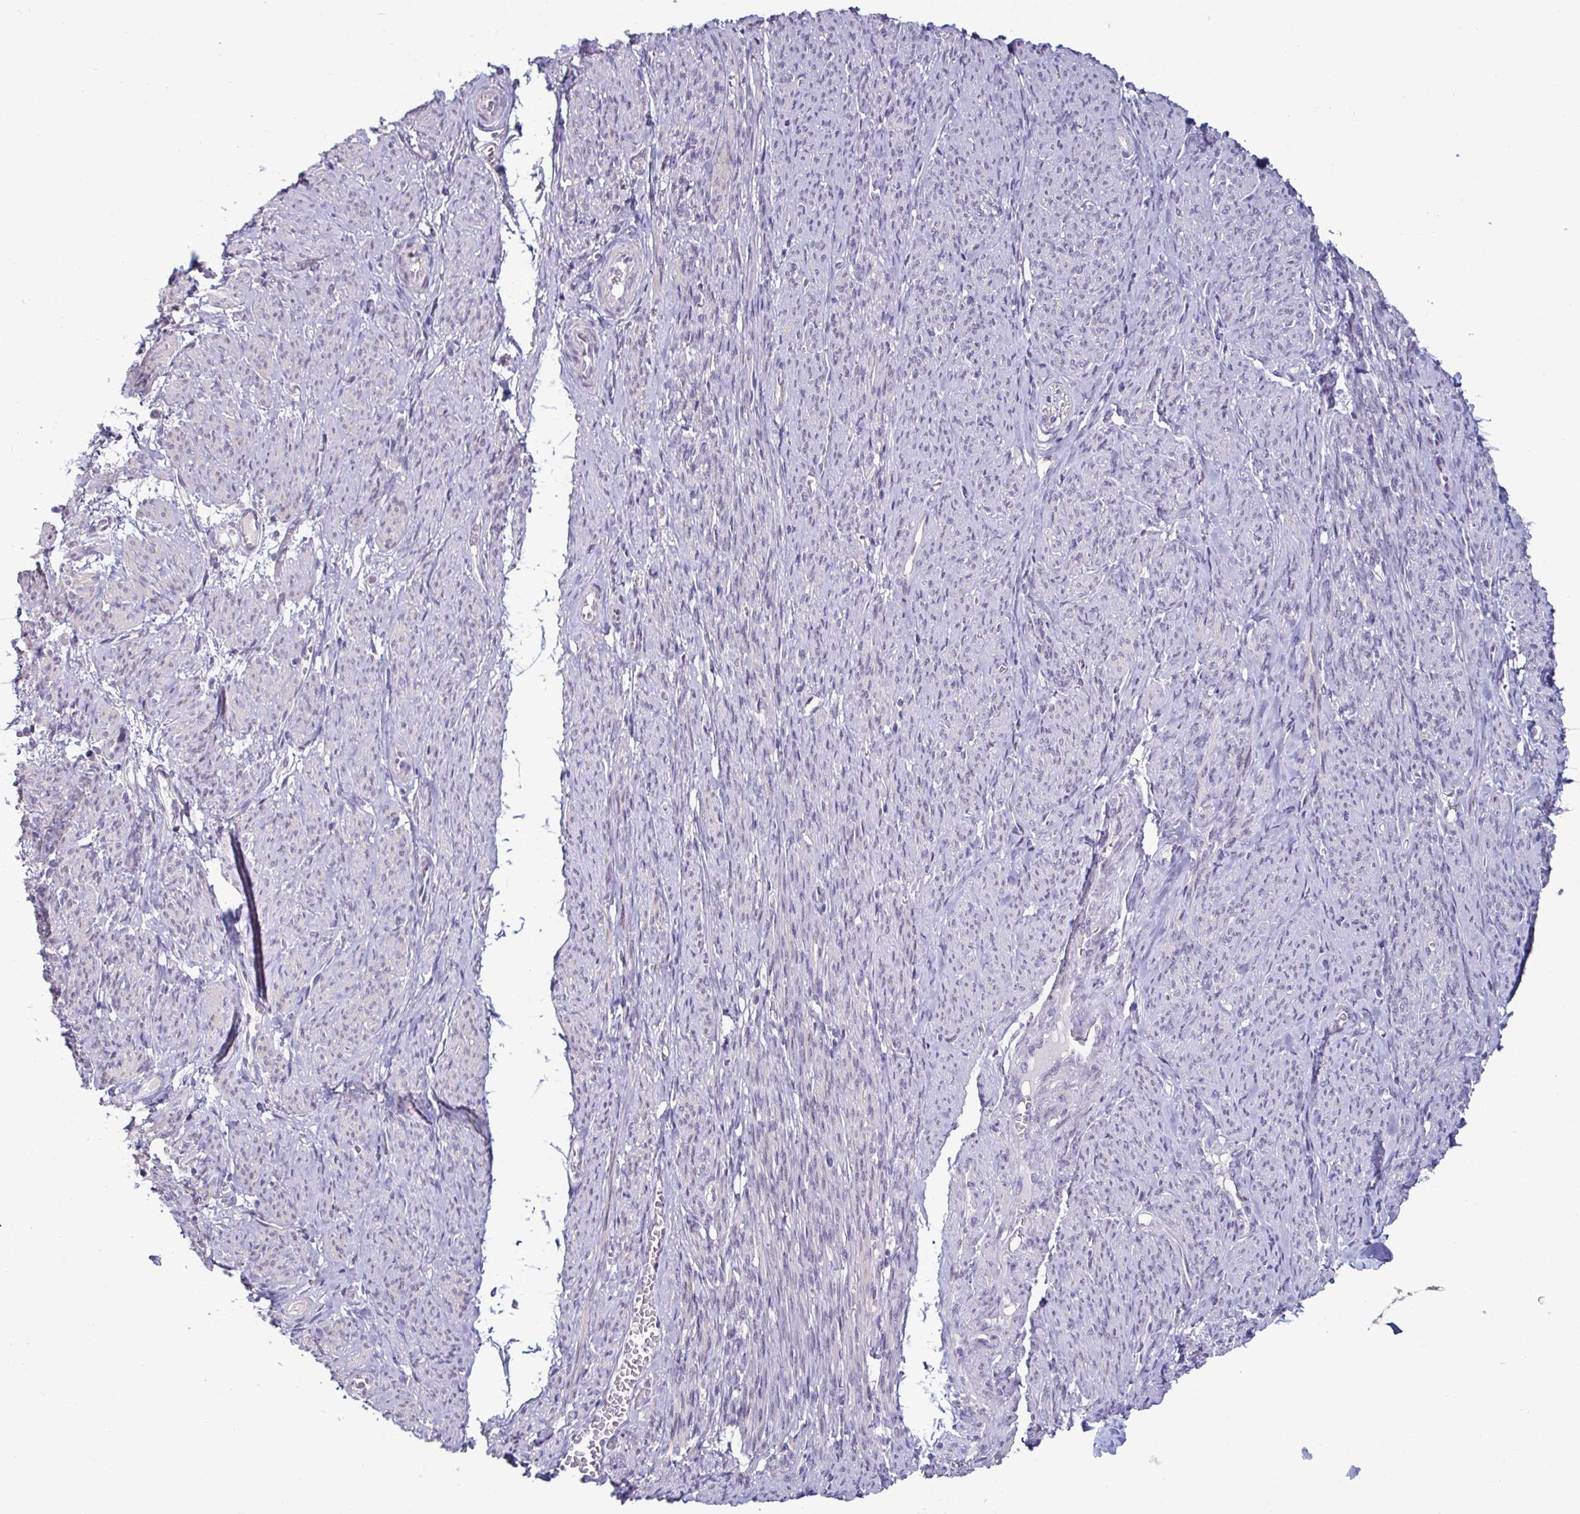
{"staining": {"intensity": "negative", "quantity": "none", "location": "none"}, "tissue": "smooth muscle", "cell_type": "Smooth muscle cells", "image_type": "normal", "snomed": [{"axis": "morphology", "description": "Normal tissue, NOS"}, {"axis": "topography", "description": "Smooth muscle"}], "caption": "Immunohistochemical staining of unremarkable human smooth muscle reveals no significant expression in smooth muscle cells. (DAB (3,3'-diaminobenzidine) immunohistochemistry visualized using brightfield microscopy, high magnification).", "gene": "GSTM1", "patient": {"sex": "female", "age": 65}}